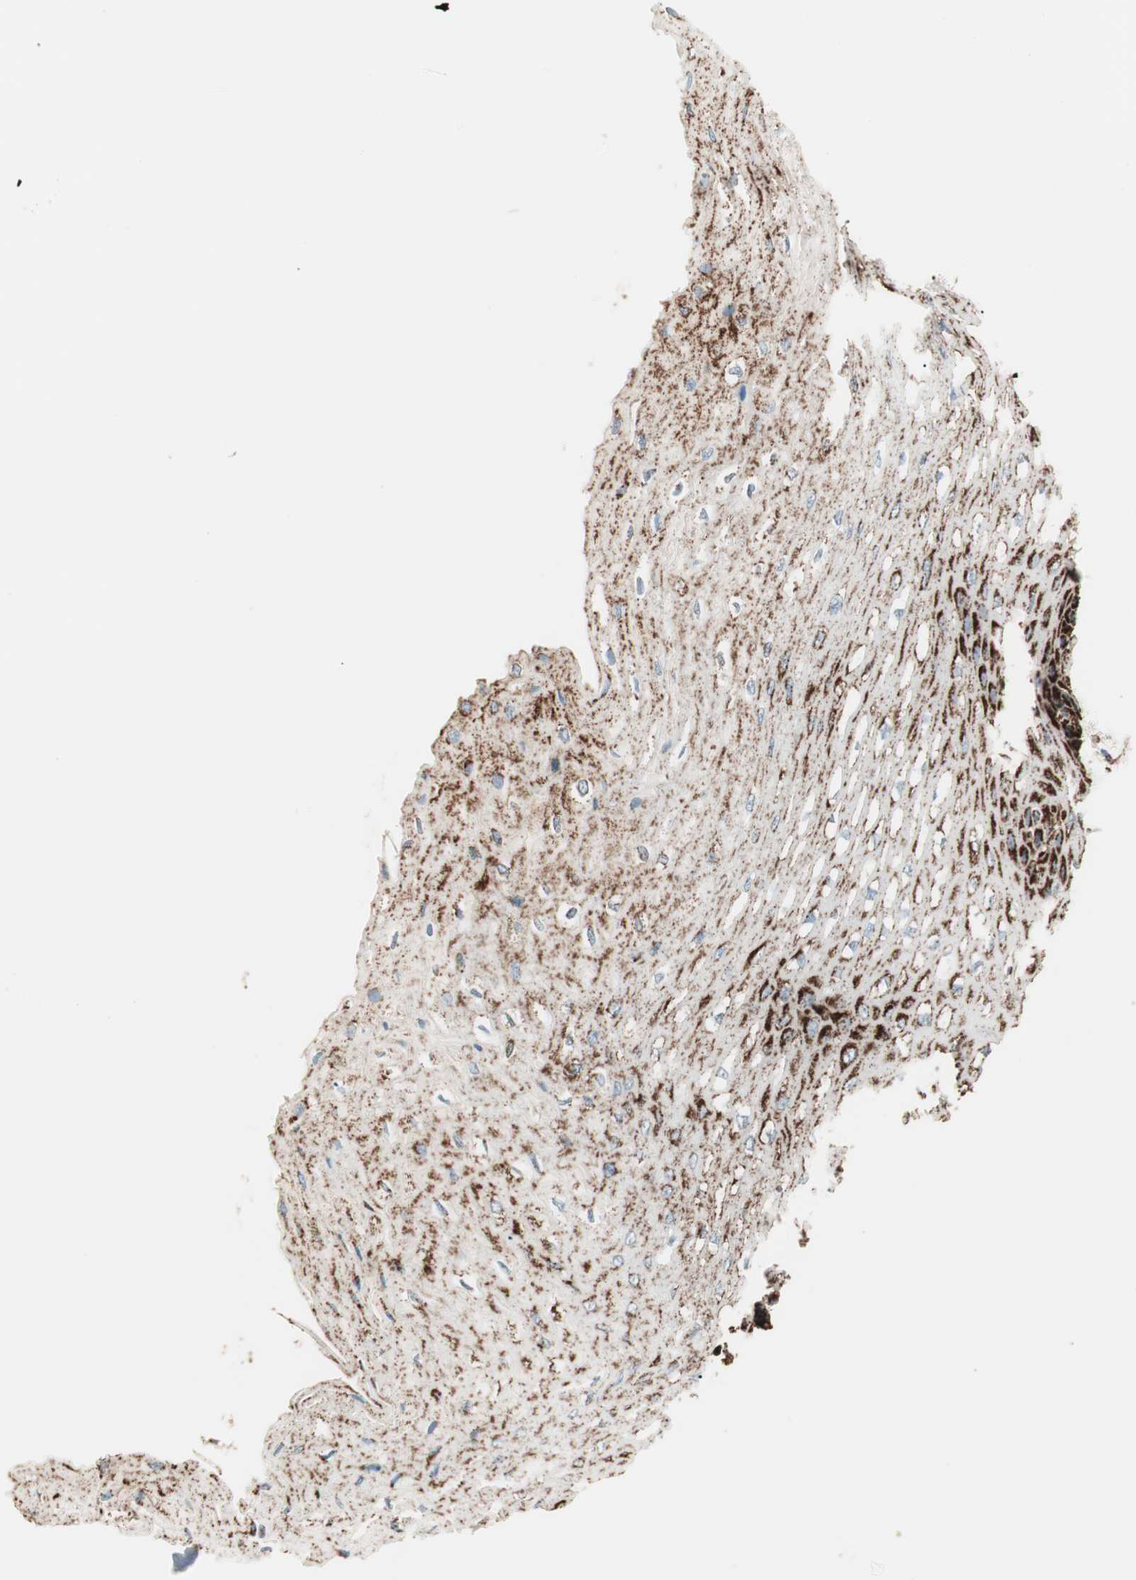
{"staining": {"intensity": "strong", "quantity": ">75%", "location": "cytoplasmic/membranous"}, "tissue": "esophagus", "cell_type": "Squamous epithelial cells", "image_type": "normal", "snomed": [{"axis": "morphology", "description": "Normal tissue, NOS"}, {"axis": "topography", "description": "Esophagus"}], "caption": "Protein analysis of normal esophagus demonstrates strong cytoplasmic/membranous staining in about >75% of squamous epithelial cells. (IHC, brightfield microscopy, high magnification).", "gene": "TOMM22", "patient": {"sex": "female", "age": 72}}